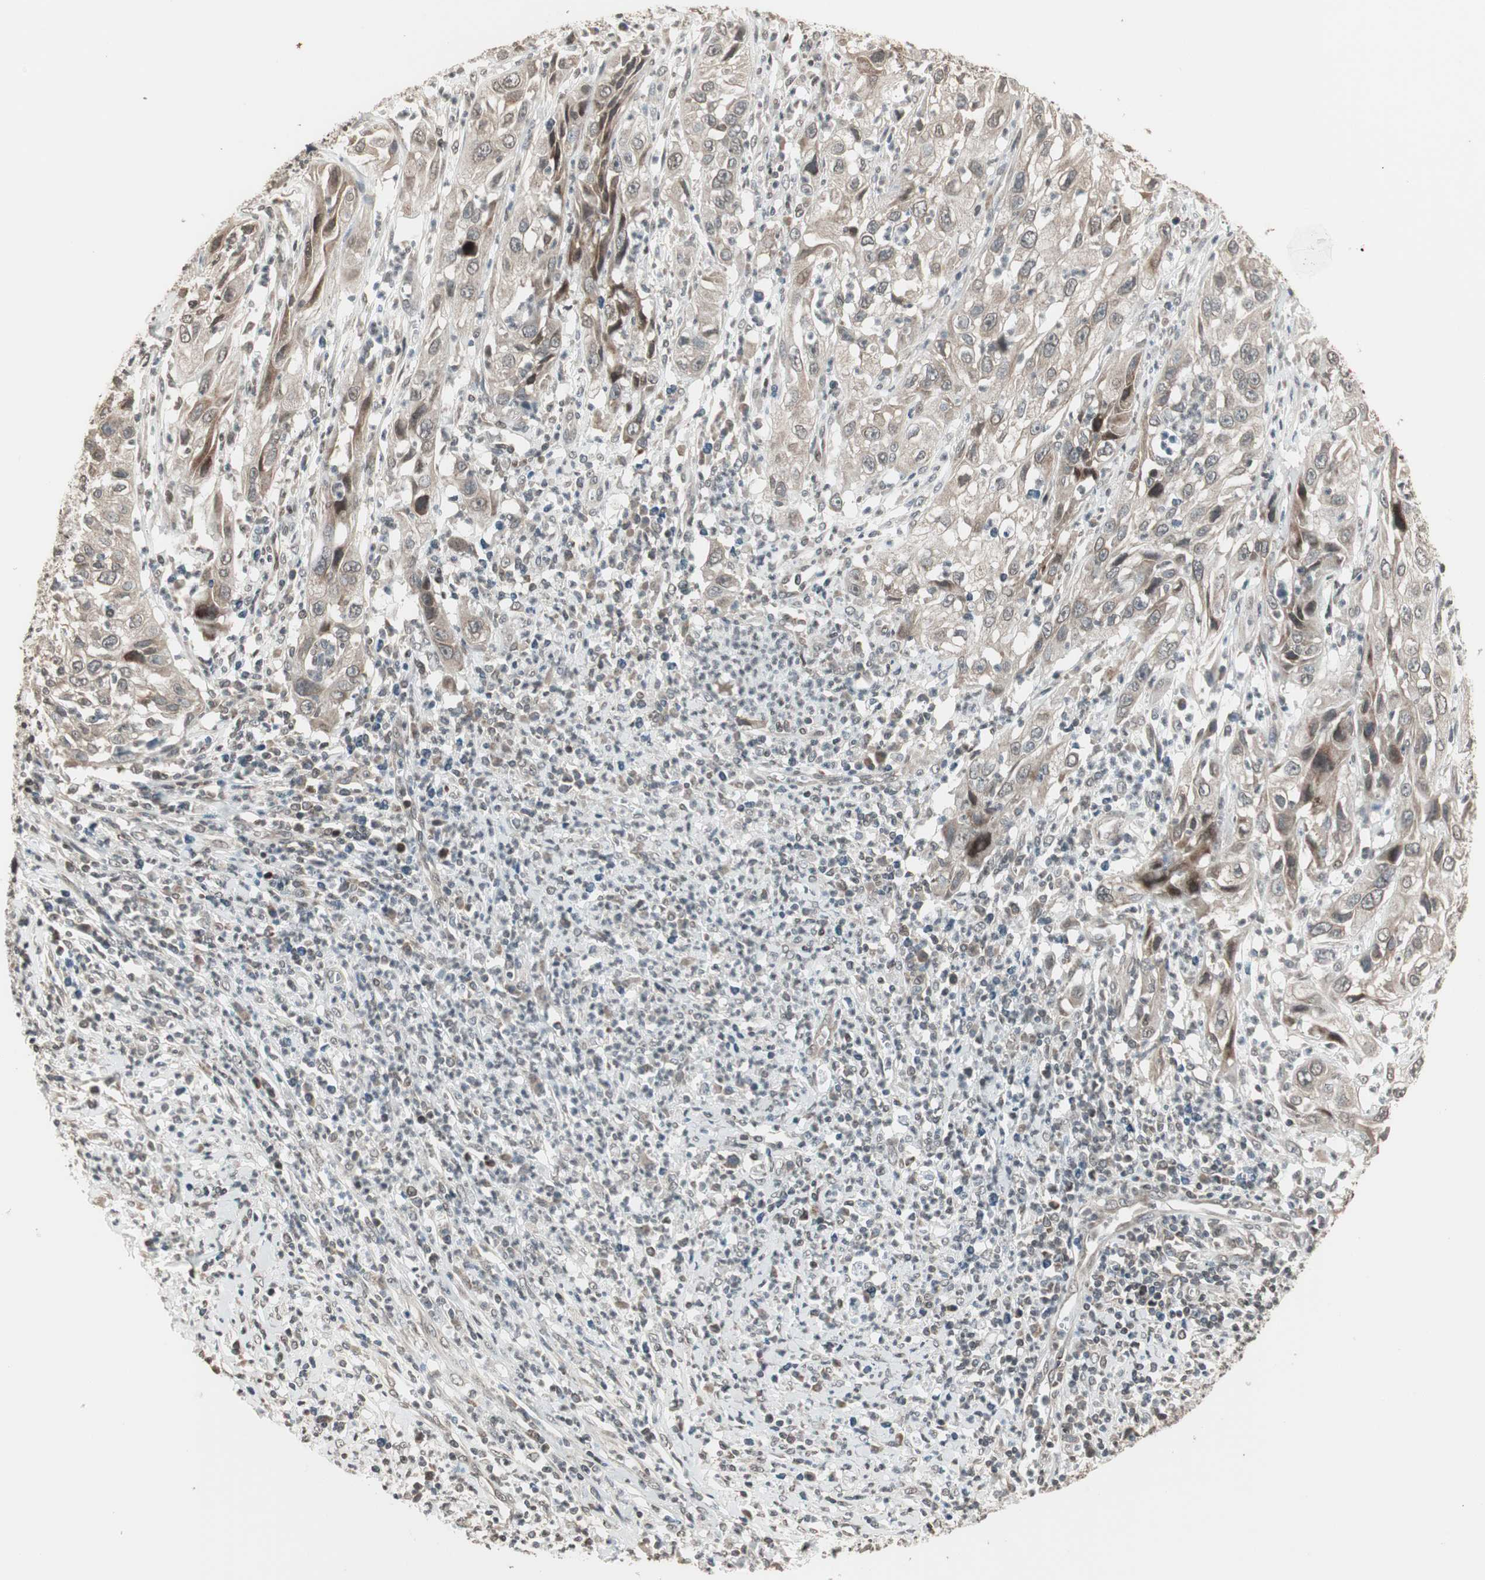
{"staining": {"intensity": "moderate", "quantity": ">75%", "location": "cytoplasmic/membranous"}, "tissue": "cervical cancer", "cell_type": "Tumor cells", "image_type": "cancer", "snomed": [{"axis": "morphology", "description": "Squamous cell carcinoma, NOS"}, {"axis": "topography", "description": "Cervix"}], "caption": "Moderate cytoplasmic/membranous protein positivity is present in approximately >75% of tumor cells in squamous cell carcinoma (cervical).", "gene": "CBLC", "patient": {"sex": "female", "age": 32}}